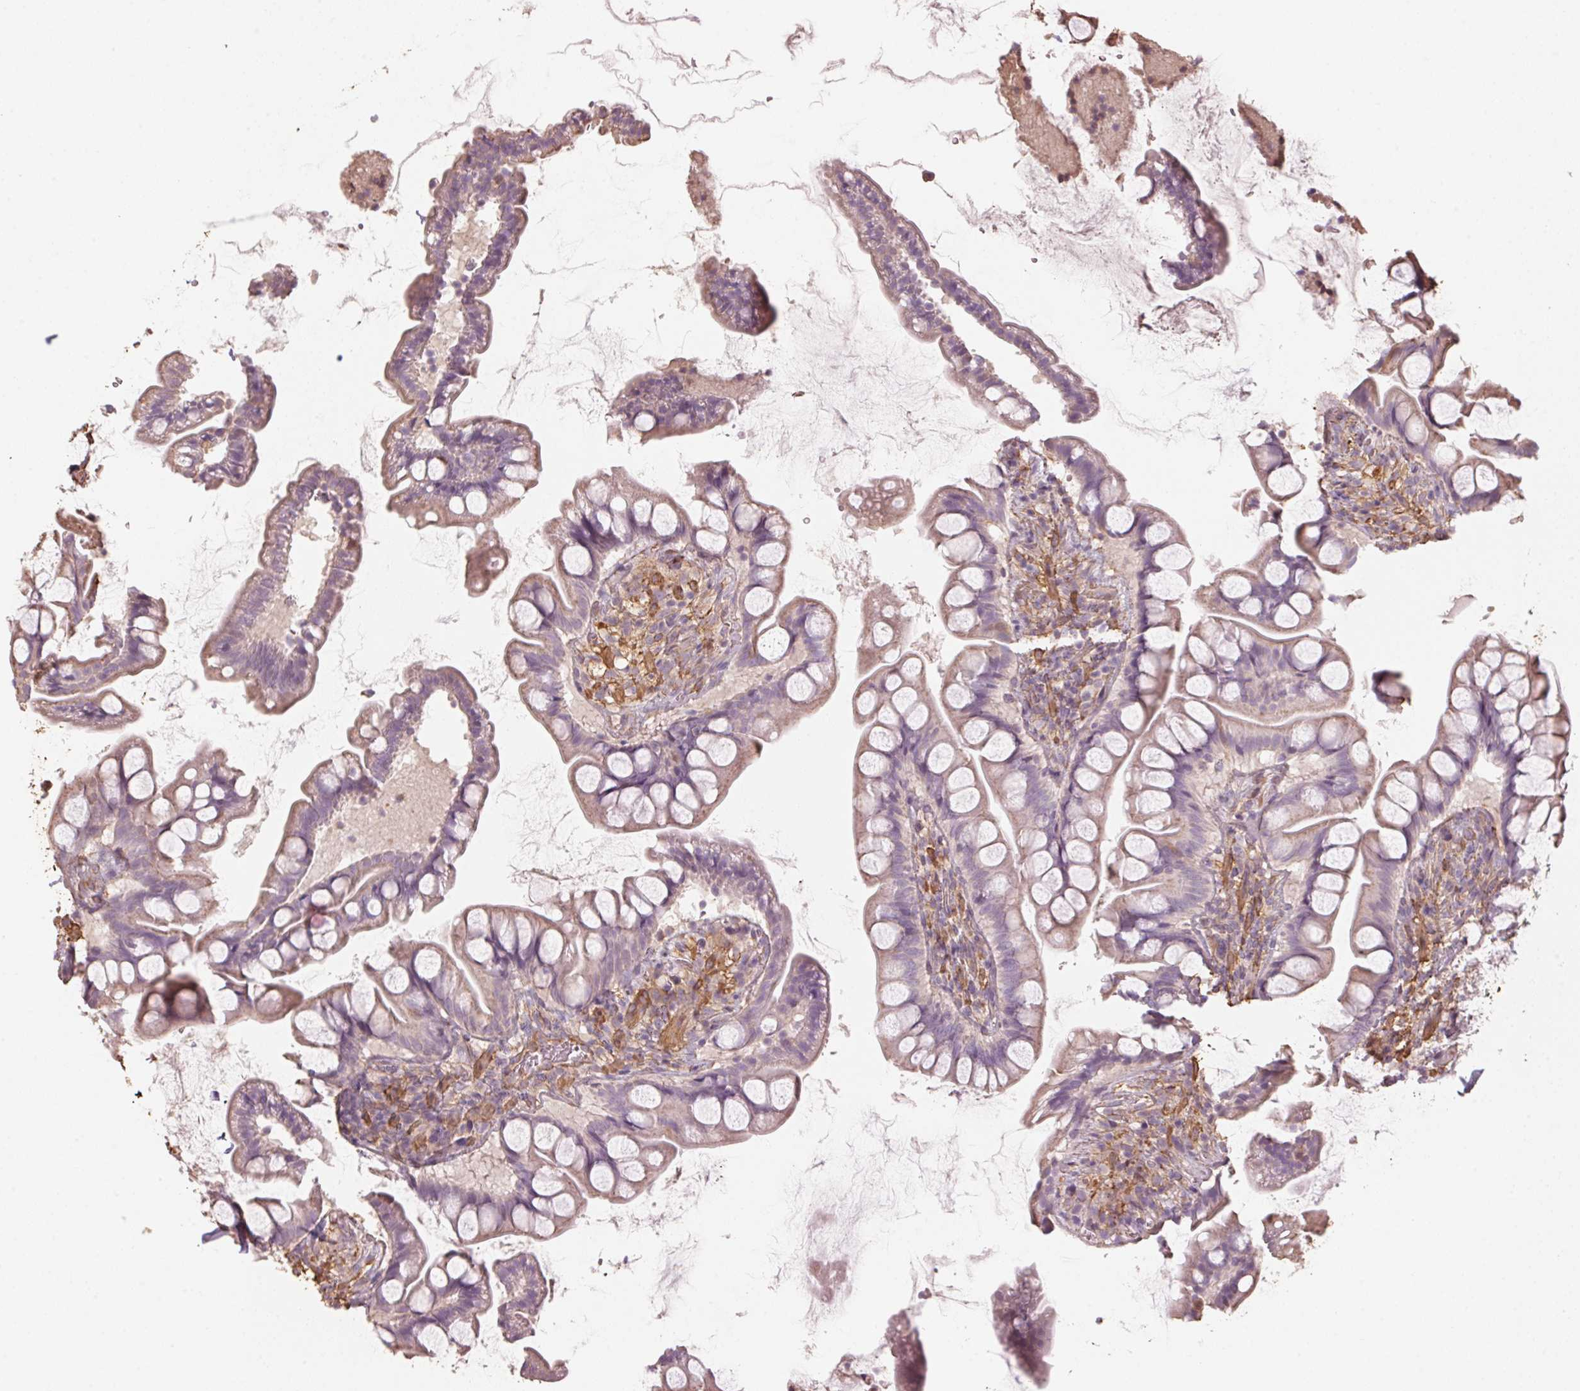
{"staining": {"intensity": "weak", "quantity": "25%-75%", "location": "cytoplasmic/membranous"}, "tissue": "small intestine", "cell_type": "Glandular cells", "image_type": "normal", "snomed": [{"axis": "morphology", "description": "Normal tissue, NOS"}, {"axis": "topography", "description": "Small intestine"}], "caption": "High-power microscopy captured an immunohistochemistry image of unremarkable small intestine, revealing weak cytoplasmic/membranous staining in approximately 25%-75% of glandular cells. The staining was performed using DAB to visualize the protein expression in brown, while the nuclei were stained in blue with hematoxylin (Magnification: 20x).", "gene": "QDPR", "patient": {"sex": "male", "age": 70}}